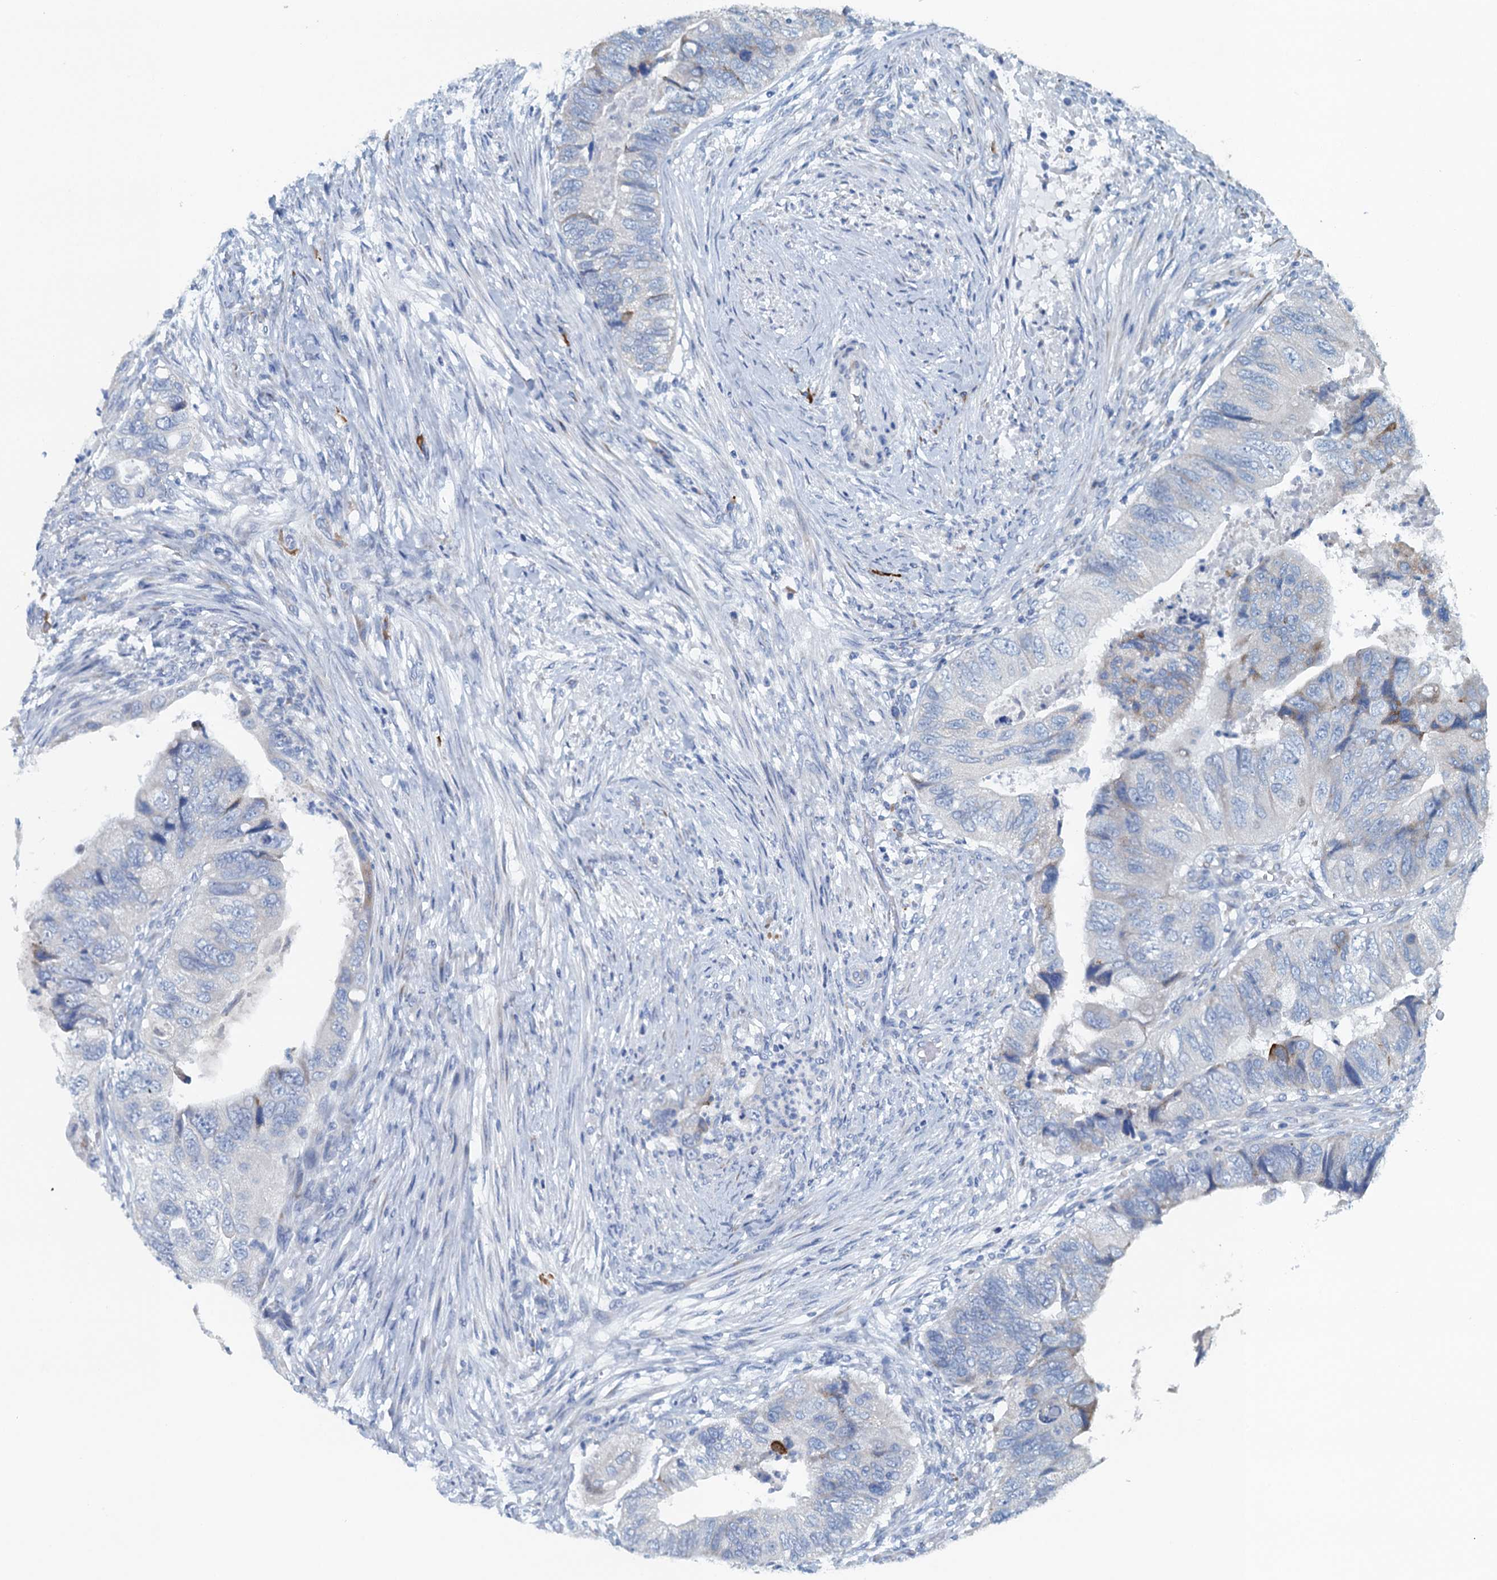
{"staining": {"intensity": "negative", "quantity": "none", "location": "none"}, "tissue": "colorectal cancer", "cell_type": "Tumor cells", "image_type": "cancer", "snomed": [{"axis": "morphology", "description": "Adenocarcinoma, NOS"}, {"axis": "topography", "description": "Rectum"}], "caption": "This is an IHC histopathology image of adenocarcinoma (colorectal). There is no positivity in tumor cells.", "gene": "CBLIF", "patient": {"sex": "male", "age": 63}}